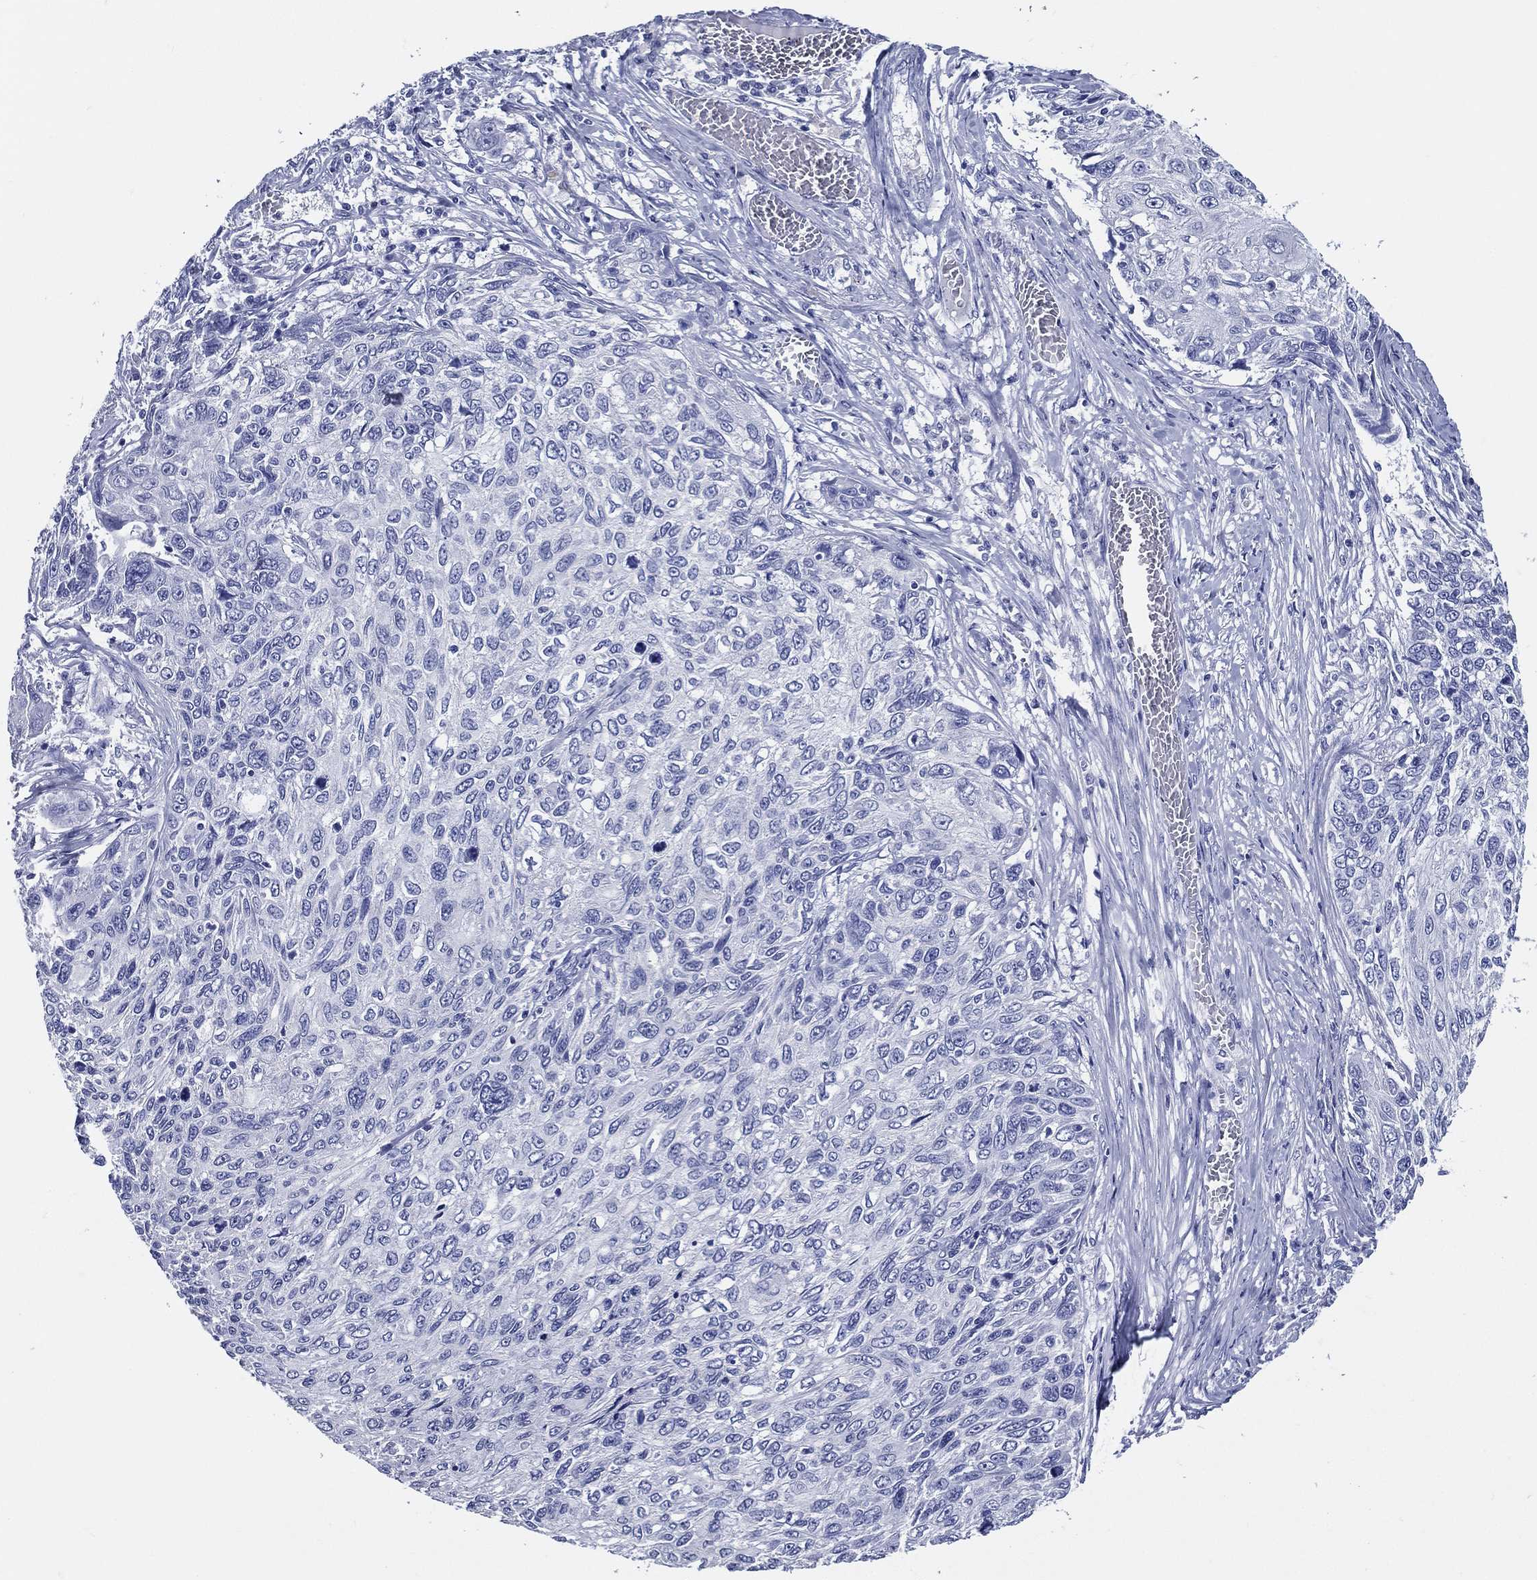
{"staining": {"intensity": "negative", "quantity": "none", "location": "none"}, "tissue": "skin cancer", "cell_type": "Tumor cells", "image_type": "cancer", "snomed": [{"axis": "morphology", "description": "Squamous cell carcinoma, NOS"}, {"axis": "topography", "description": "Skin"}], "caption": "High power microscopy micrograph of an IHC image of skin squamous cell carcinoma, revealing no significant positivity in tumor cells.", "gene": "ACE2", "patient": {"sex": "male", "age": 92}}